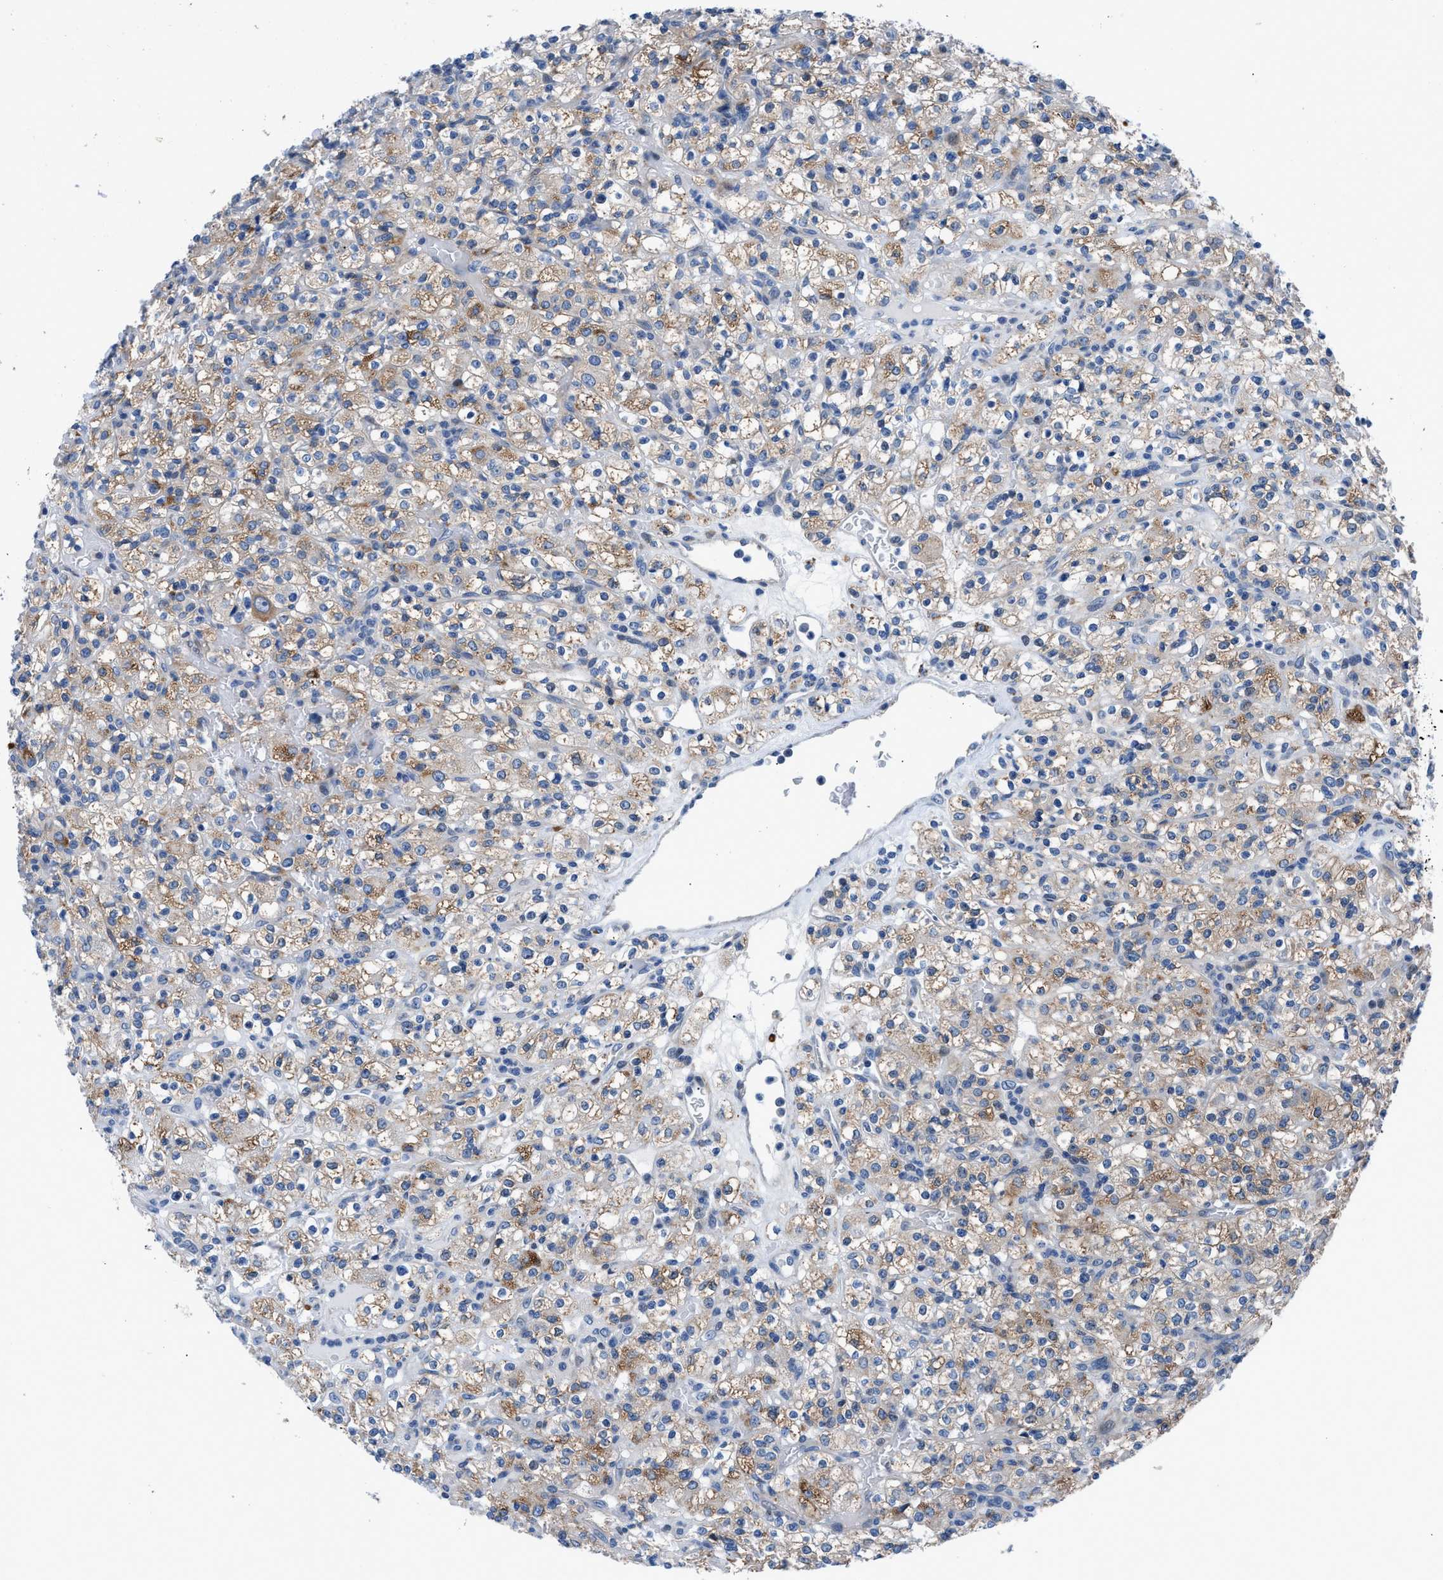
{"staining": {"intensity": "moderate", "quantity": ">75%", "location": "cytoplasmic/membranous"}, "tissue": "renal cancer", "cell_type": "Tumor cells", "image_type": "cancer", "snomed": [{"axis": "morphology", "description": "Normal tissue, NOS"}, {"axis": "morphology", "description": "Adenocarcinoma, NOS"}, {"axis": "topography", "description": "Kidney"}], "caption": "Immunohistochemistry (DAB) staining of human renal adenocarcinoma demonstrates moderate cytoplasmic/membranous protein expression in approximately >75% of tumor cells.", "gene": "UAP1", "patient": {"sex": "female", "age": 72}}